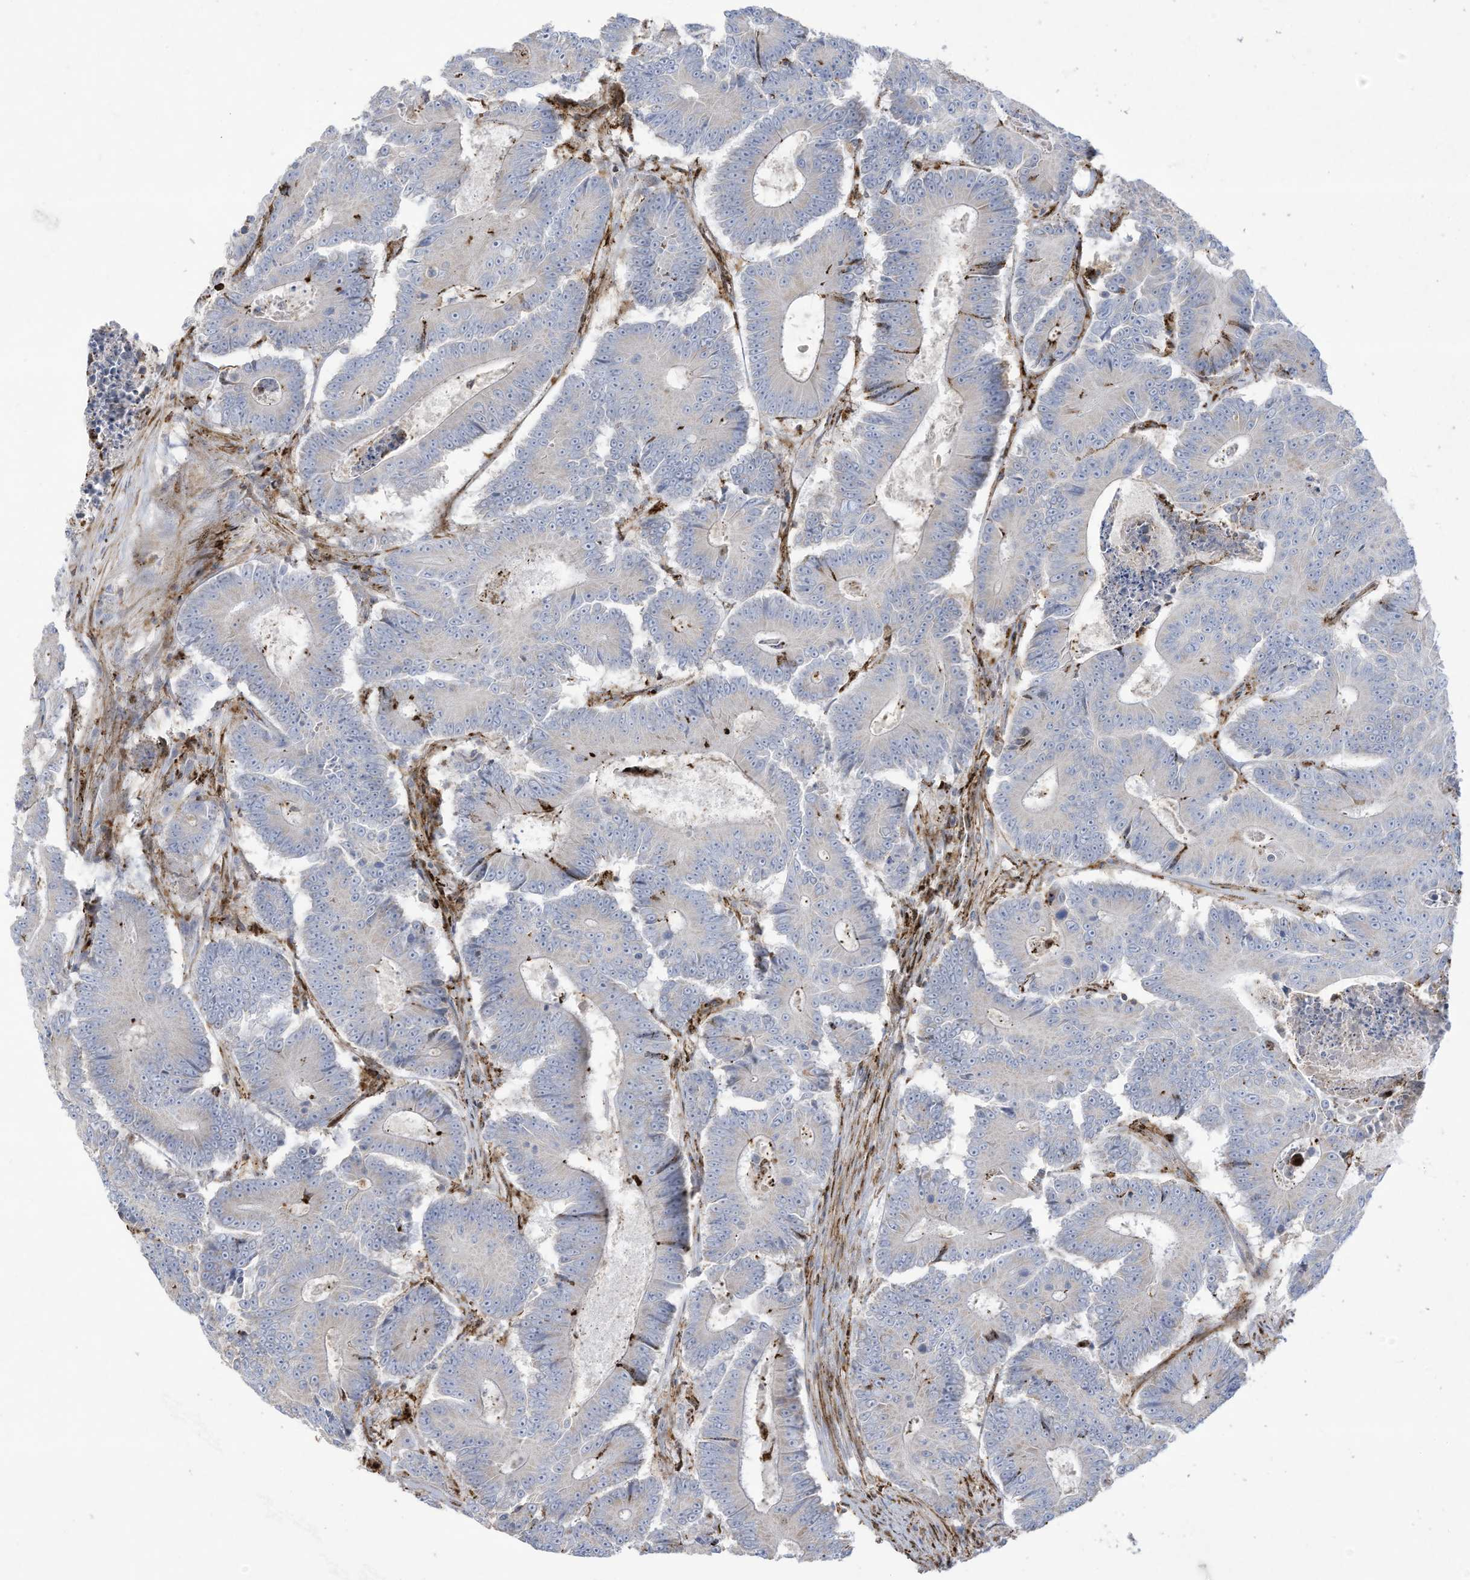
{"staining": {"intensity": "negative", "quantity": "none", "location": "none"}, "tissue": "colorectal cancer", "cell_type": "Tumor cells", "image_type": "cancer", "snomed": [{"axis": "morphology", "description": "Adenocarcinoma, NOS"}, {"axis": "topography", "description": "Colon"}], "caption": "Tumor cells show no significant protein expression in adenocarcinoma (colorectal).", "gene": "THNSL2", "patient": {"sex": "male", "age": 83}}